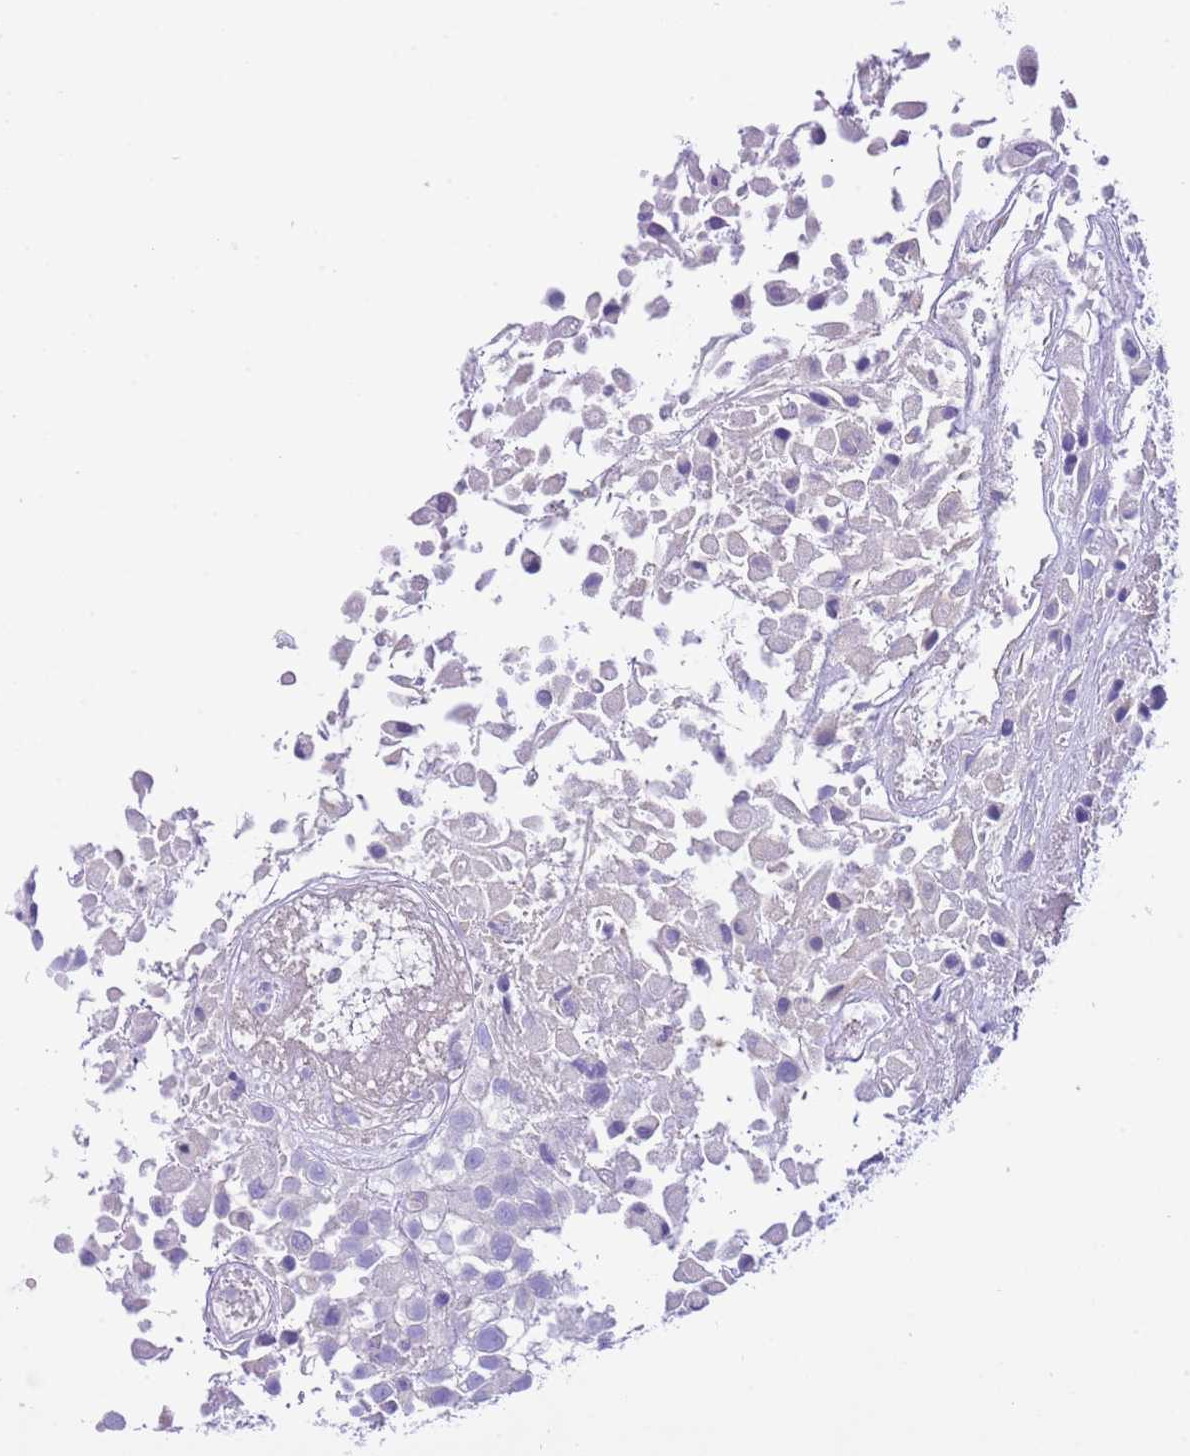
{"staining": {"intensity": "negative", "quantity": "none", "location": "none"}, "tissue": "urothelial cancer", "cell_type": "Tumor cells", "image_type": "cancer", "snomed": [{"axis": "morphology", "description": "Urothelial carcinoma, High grade"}, {"axis": "topography", "description": "Urinary bladder"}], "caption": "Photomicrograph shows no protein positivity in tumor cells of urothelial carcinoma (high-grade) tissue.", "gene": "BHLHA15", "patient": {"sex": "male", "age": 56}}